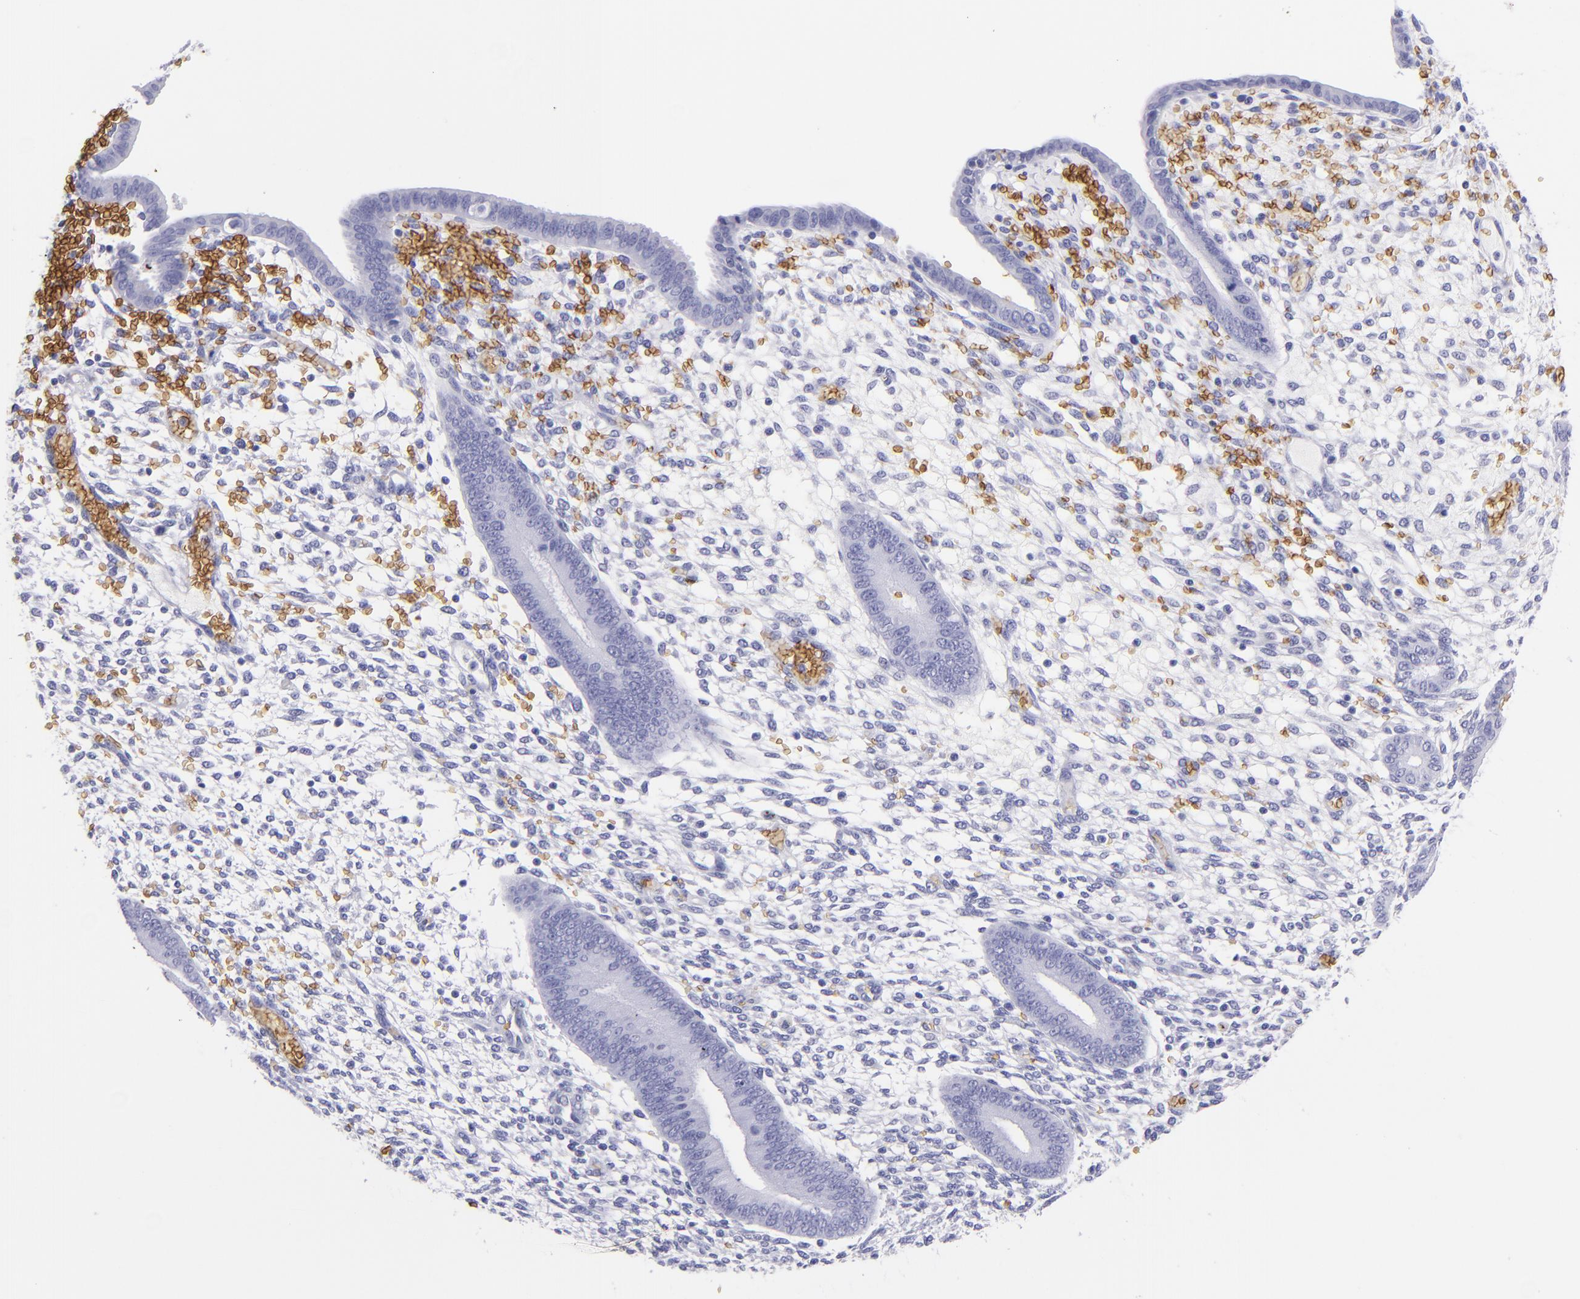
{"staining": {"intensity": "negative", "quantity": "none", "location": "none"}, "tissue": "endometrium", "cell_type": "Cells in endometrial stroma", "image_type": "normal", "snomed": [{"axis": "morphology", "description": "Normal tissue, NOS"}, {"axis": "topography", "description": "Endometrium"}], "caption": "IHC of benign human endometrium reveals no staining in cells in endometrial stroma.", "gene": "GYPA", "patient": {"sex": "female", "age": 42}}